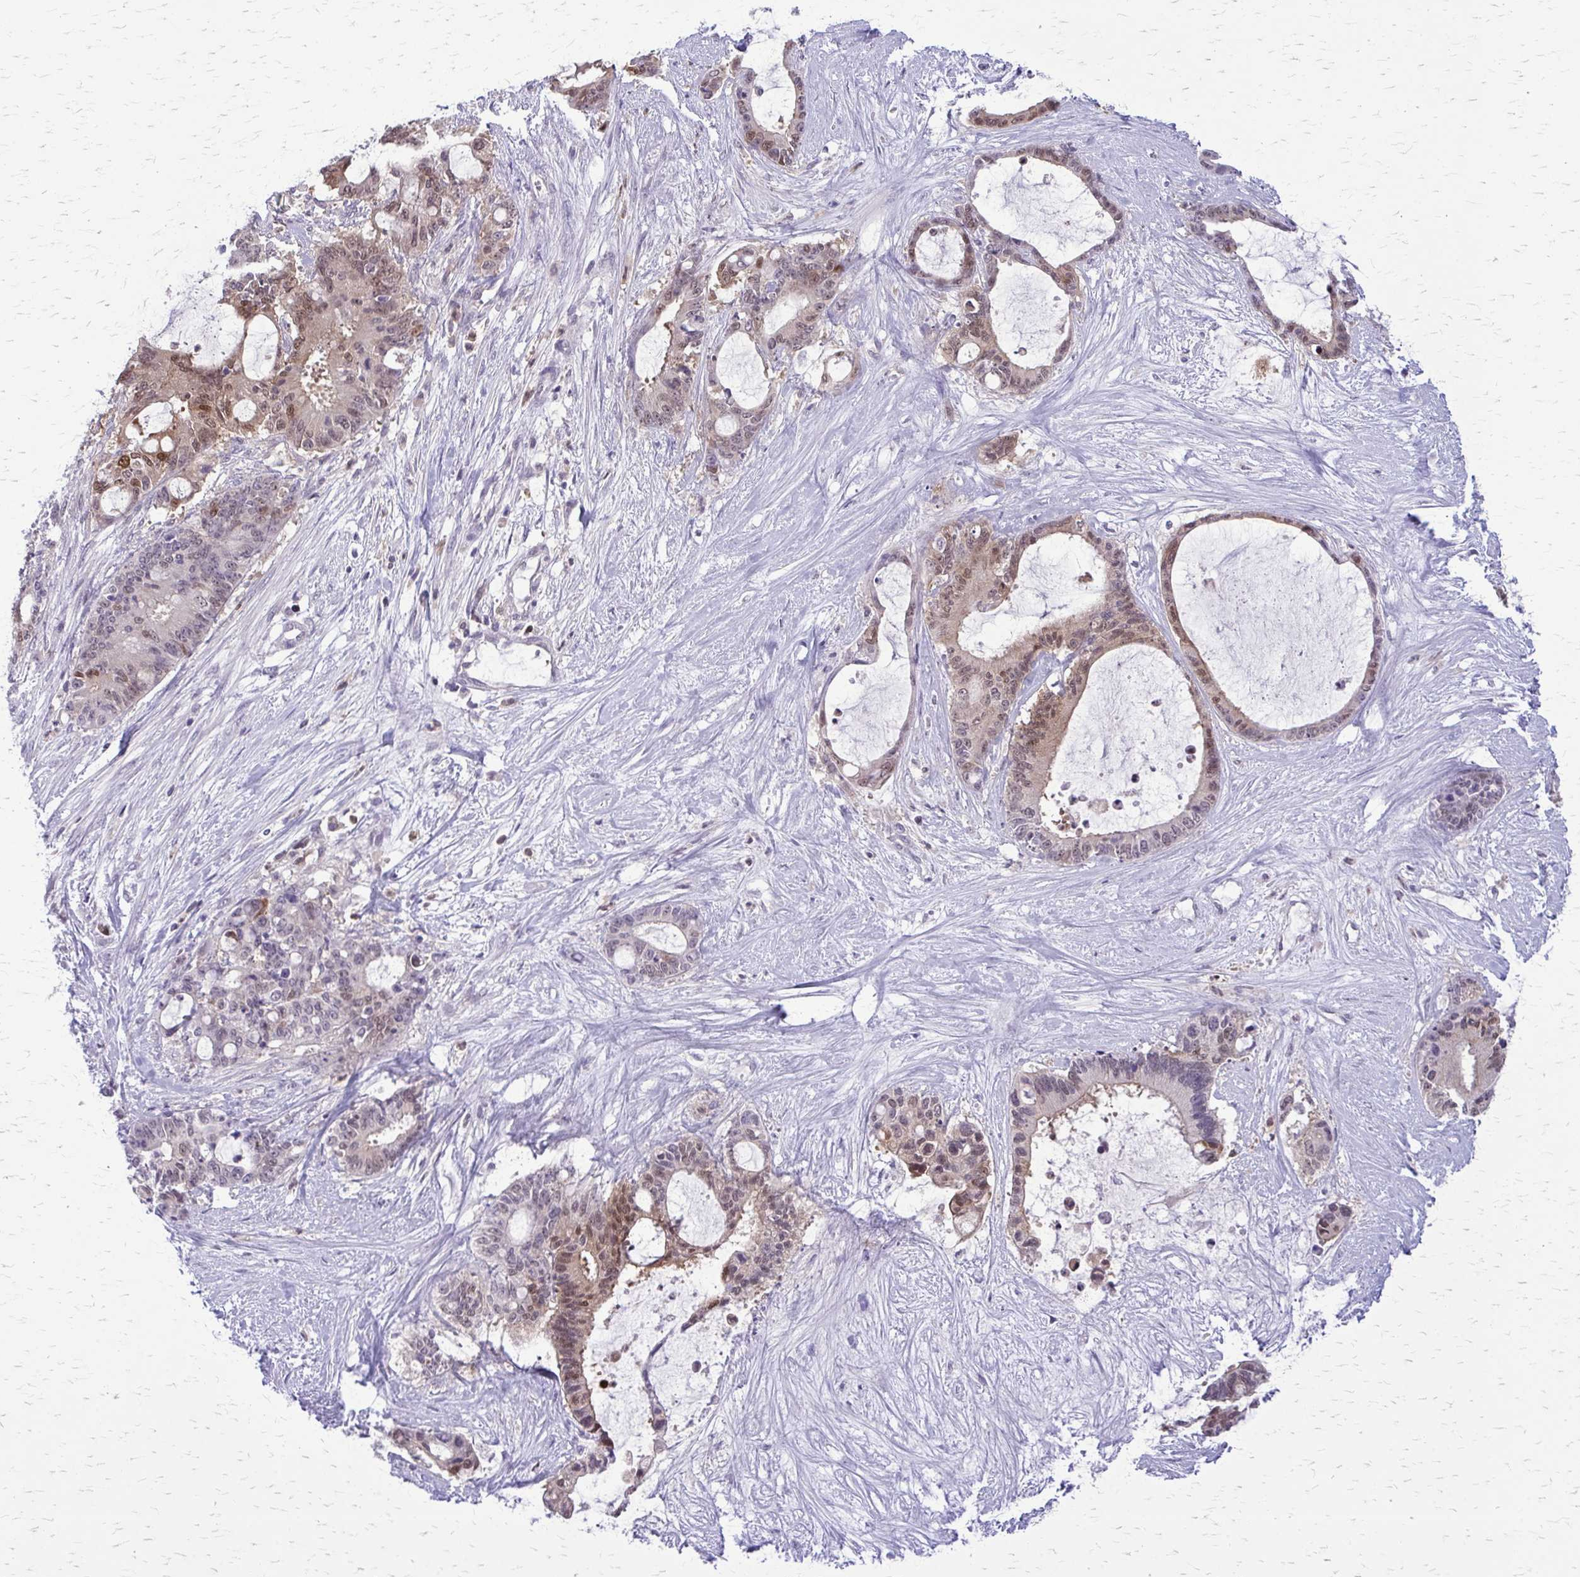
{"staining": {"intensity": "moderate", "quantity": "<25%", "location": "nuclear"}, "tissue": "liver cancer", "cell_type": "Tumor cells", "image_type": "cancer", "snomed": [{"axis": "morphology", "description": "Normal tissue, NOS"}, {"axis": "morphology", "description": "Cholangiocarcinoma"}, {"axis": "topography", "description": "Liver"}, {"axis": "topography", "description": "Peripheral nerve tissue"}], "caption": "Human liver cholangiocarcinoma stained with a protein marker demonstrates moderate staining in tumor cells.", "gene": "GLRX", "patient": {"sex": "female", "age": 73}}